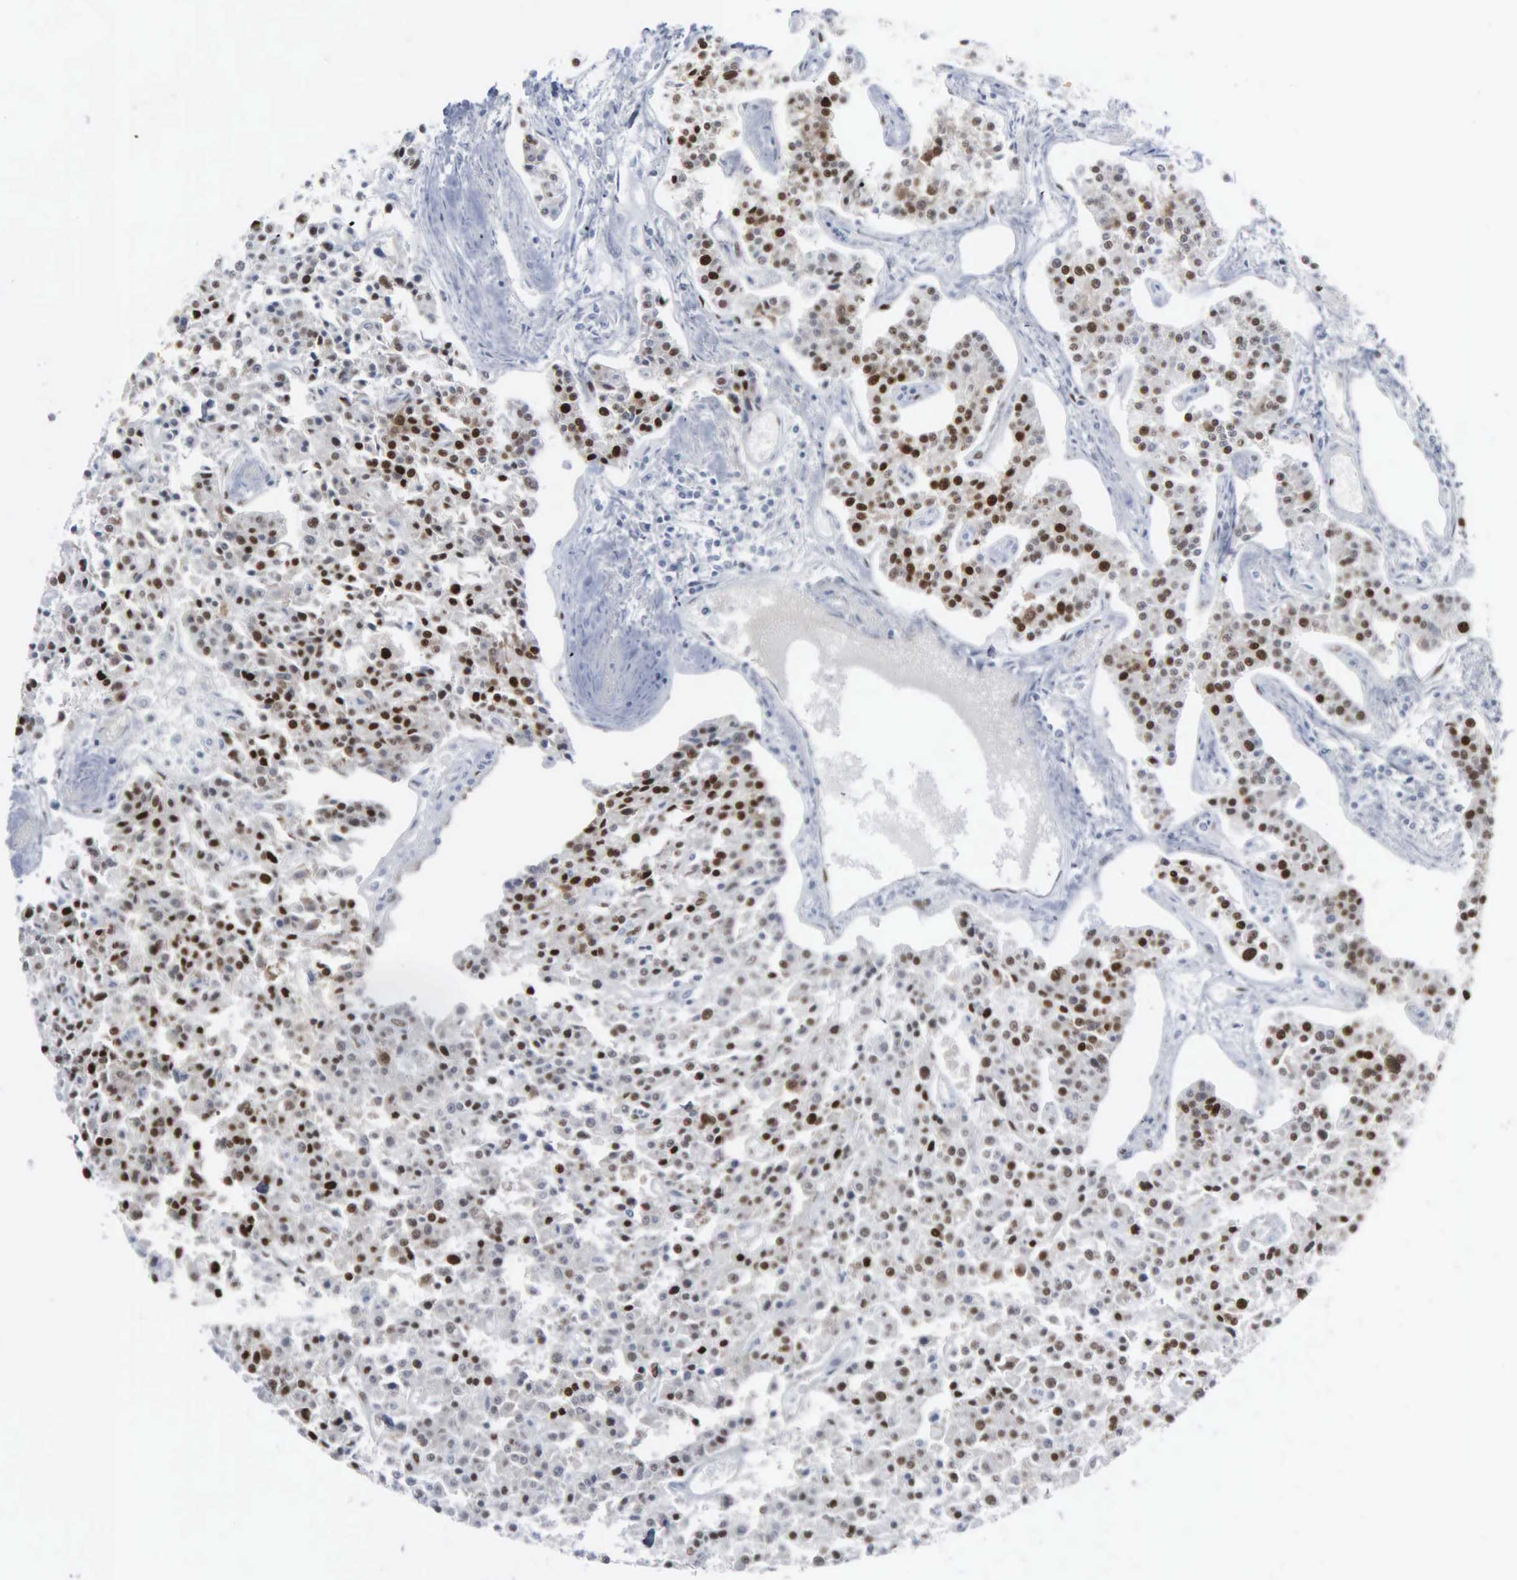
{"staining": {"intensity": "strong", "quantity": ">75%", "location": "nuclear"}, "tissue": "carcinoid", "cell_type": "Tumor cells", "image_type": "cancer", "snomed": [{"axis": "morphology", "description": "Carcinoid, malignant, NOS"}, {"axis": "topography", "description": "Stomach"}], "caption": "This is a photomicrograph of immunohistochemistry (IHC) staining of carcinoid, which shows strong positivity in the nuclear of tumor cells.", "gene": "CCND3", "patient": {"sex": "female", "age": 76}}